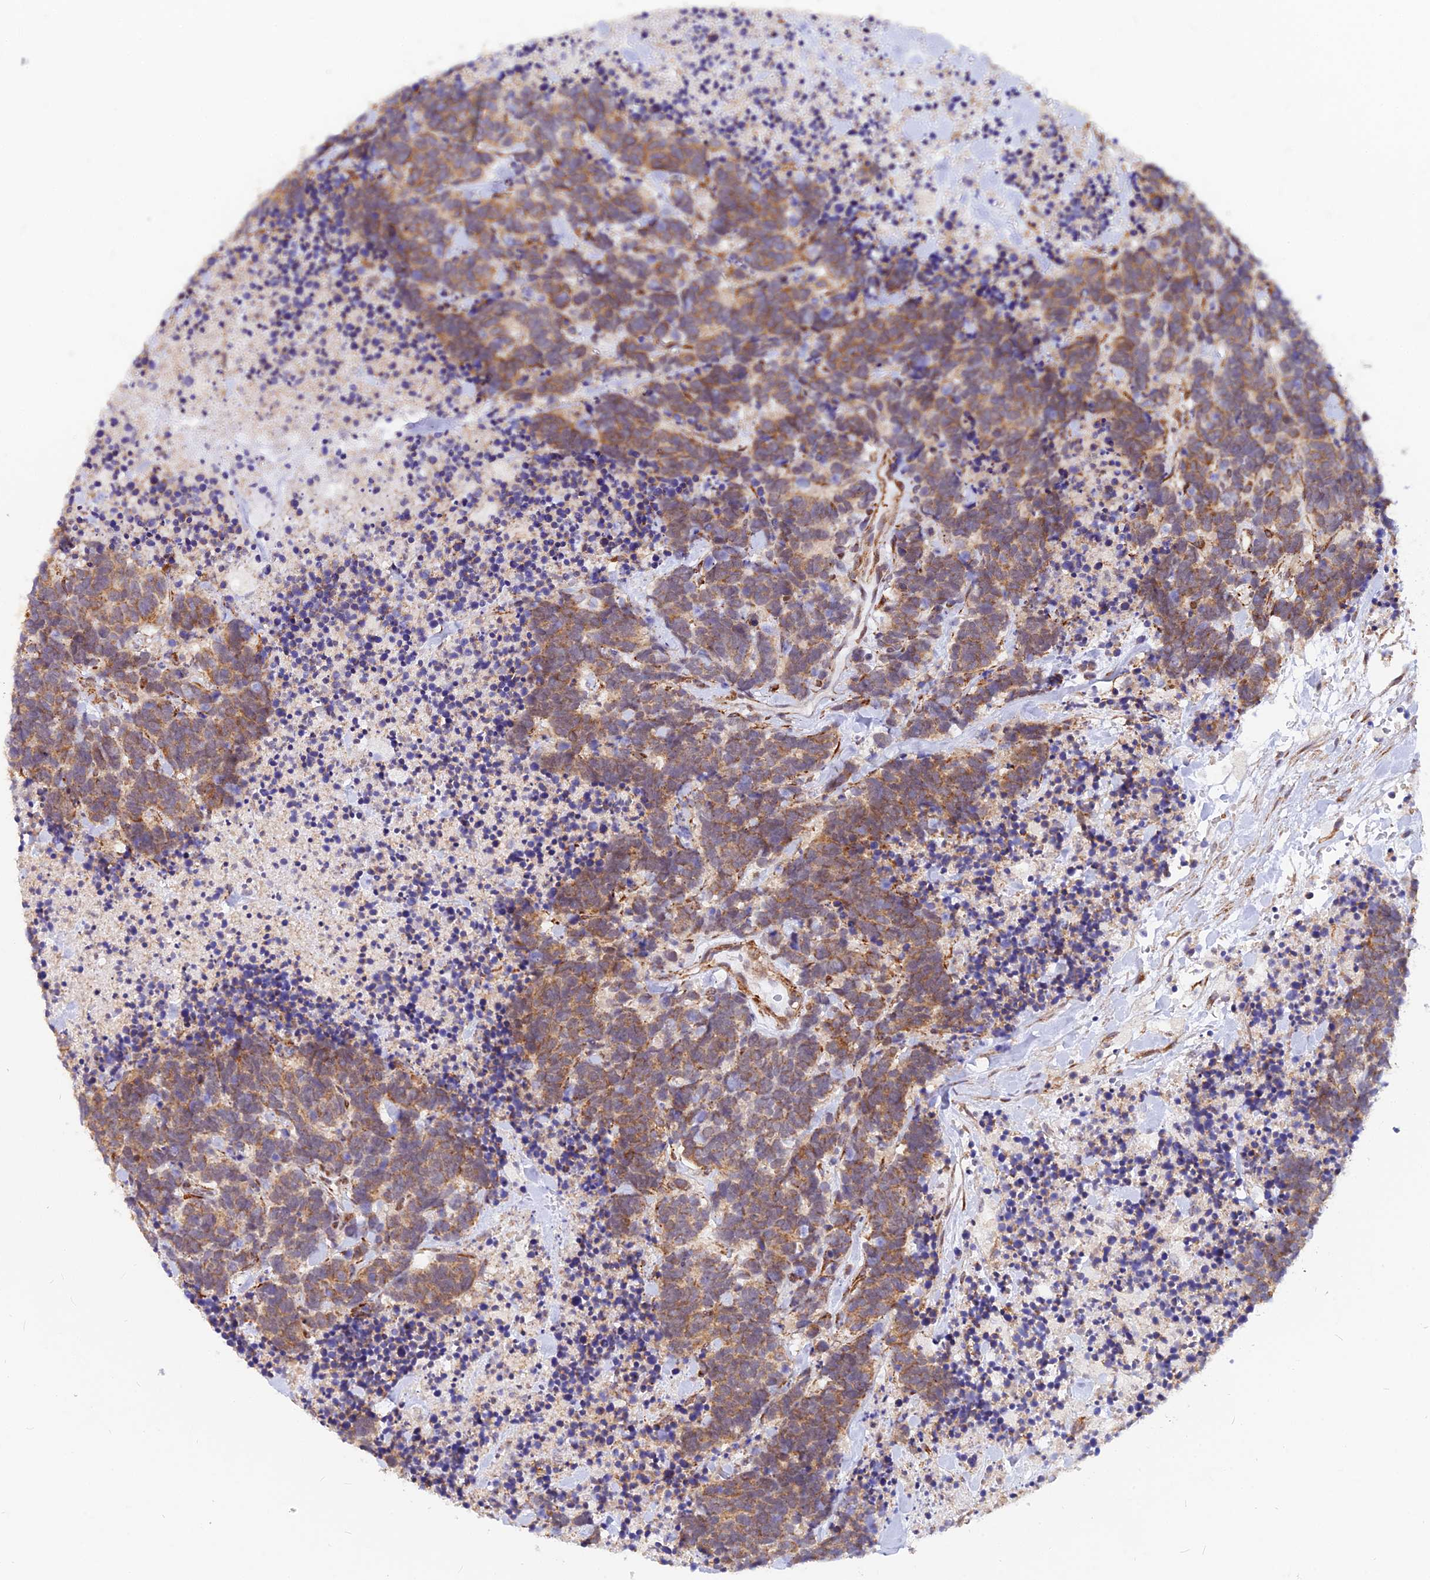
{"staining": {"intensity": "moderate", "quantity": ">75%", "location": "cytoplasmic/membranous"}, "tissue": "carcinoid", "cell_type": "Tumor cells", "image_type": "cancer", "snomed": [{"axis": "morphology", "description": "Carcinoma, NOS"}, {"axis": "morphology", "description": "Carcinoid, malignant, NOS"}, {"axis": "topography", "description": "Prostate"}], "caption": "Human carcinoid stained for a protein (brown) shows moderate cytoplasmic/membranous positive expression in about >75% of tumor cells.", "gene": "VSTM2L", "patient": {"sex": "male", "age": 57}}